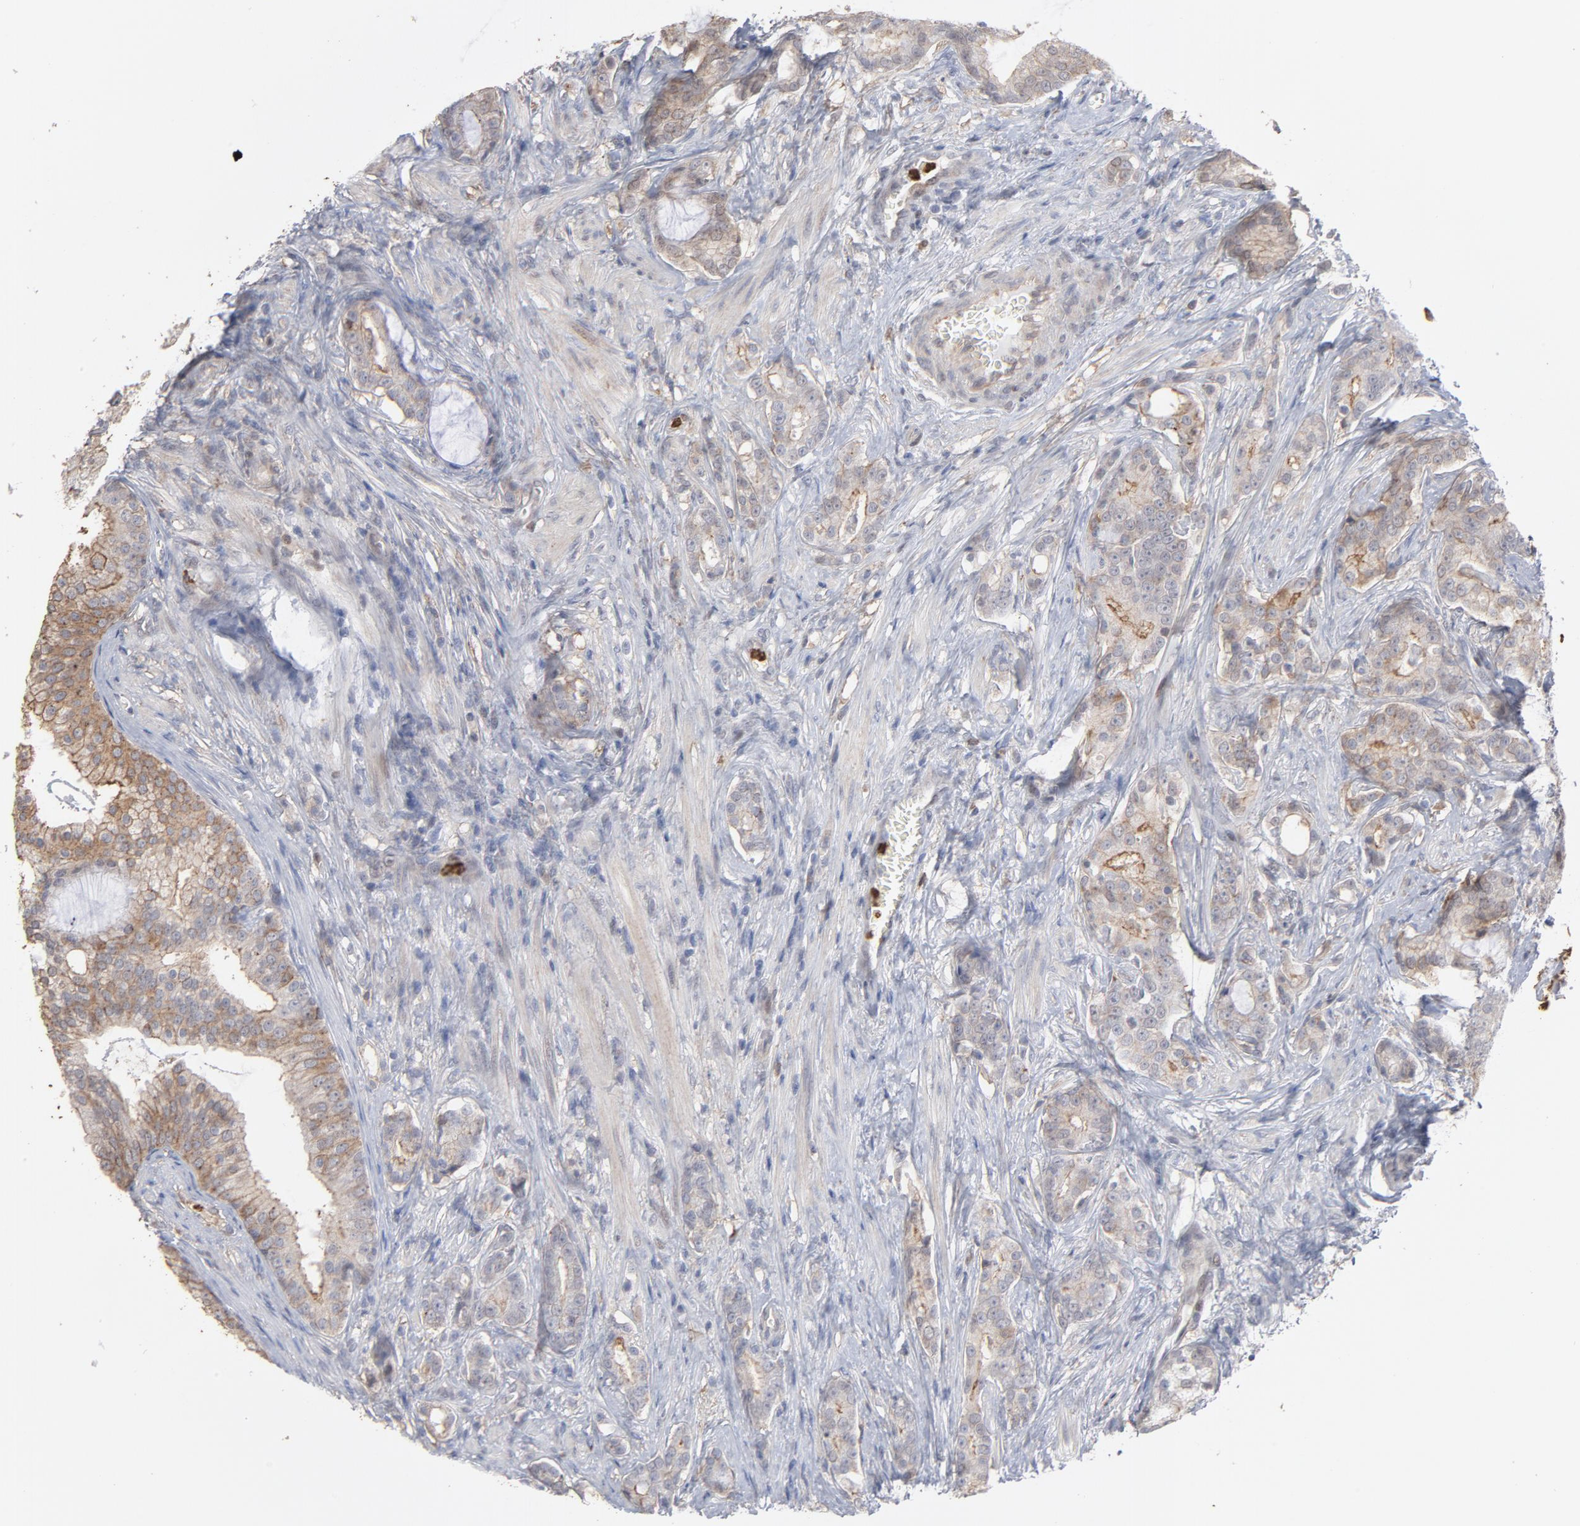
{"staining": {"intensity": "moderate", "quantity": ">75%", "location": "cytoplasmic/membranous,nuclear"}, "tissue": "prostate cancer", "cell_type": "Tumor cells", "image_type": "cancer", "snomed": [{"axis": "morphology", "description": "Adenocarcinoma, Low grade"}, {"axis": "topography", "description": "Prostate"}], "caption": "Tumor cells display moderate cytoplasmic/membranous and nuclear staining in approximately >75% of cells in prostate cancer. (brown staining indicates protein expression, while blue staining denotes nuclei).", "gene": "PNMA1", "patient": {"sex": "male", "age": 58}}